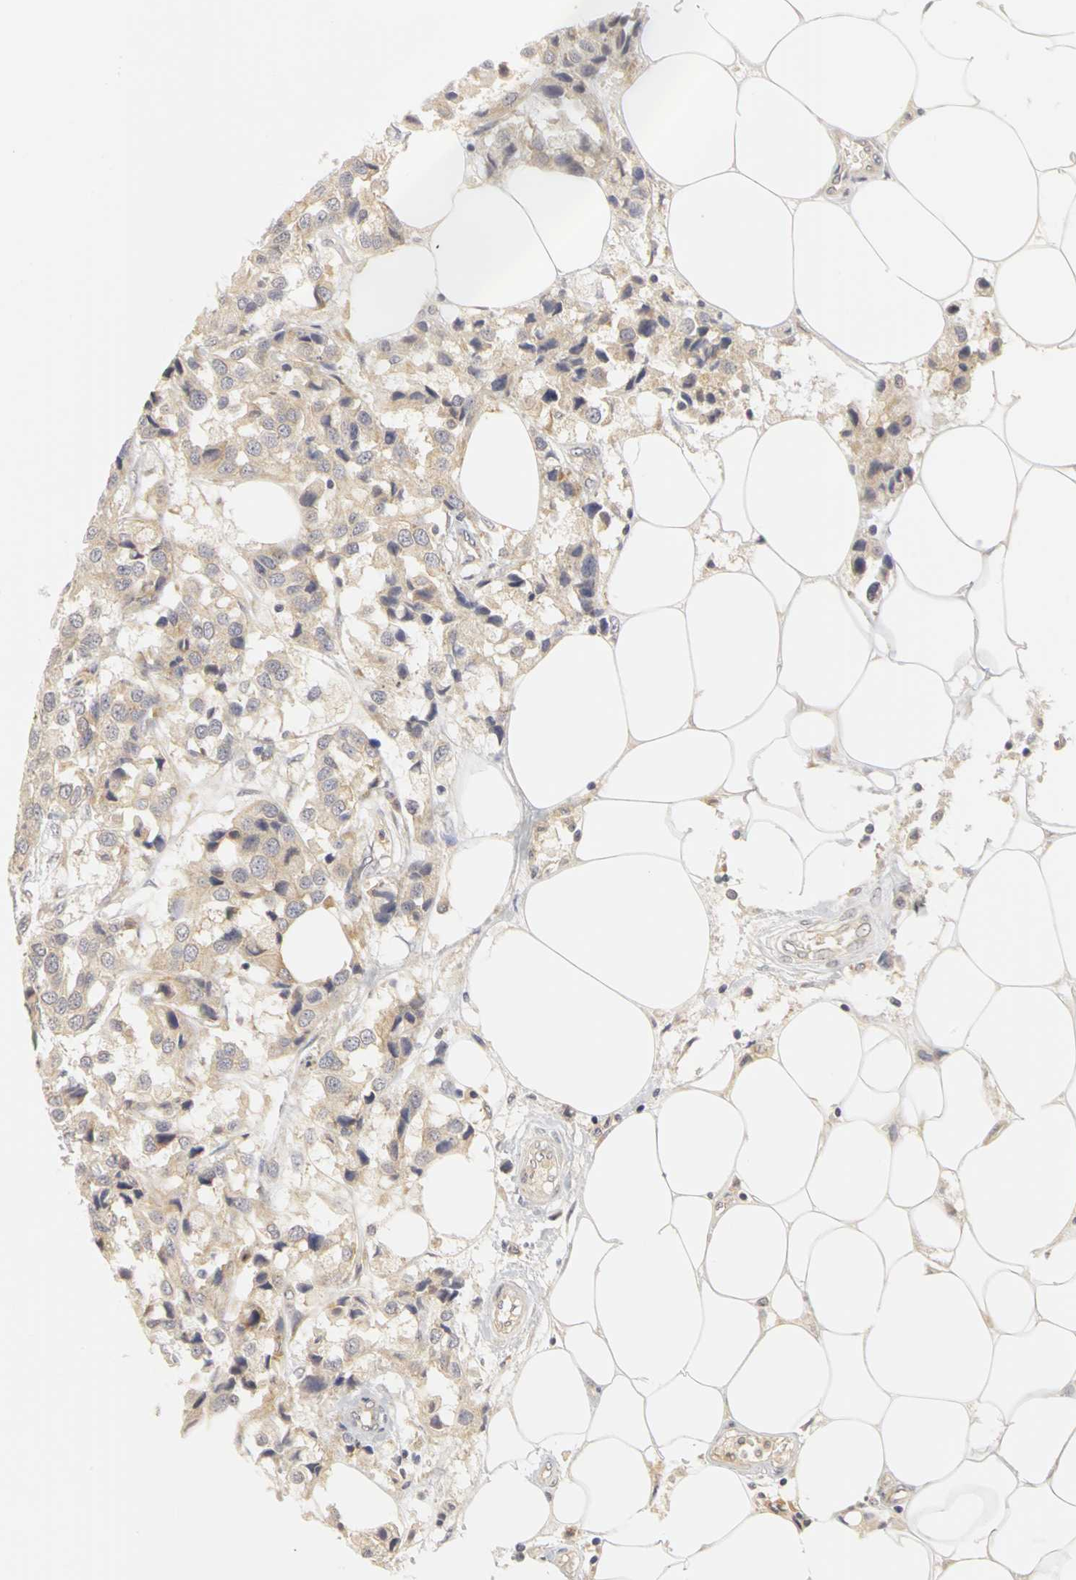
{"staining": {"intensity": "weak", "quantity": ">75%", "location": "cytoplasmic/membranous"}, "tissue": "breast cancer", "cell_type": "Tumor cells", "image_type": "cancer", "snomed": [{"axis": "morphology", "description": "Duct carcinoma"}, {"axis": "topography", "description": "Breast"}], "caption": "Breast cancer (invasive ductal carcinoma) stained with a protein marker displays weak staining in tumor cells.", "gene": "IRAK1", "patient": {"sex": "female", "age": 80}}